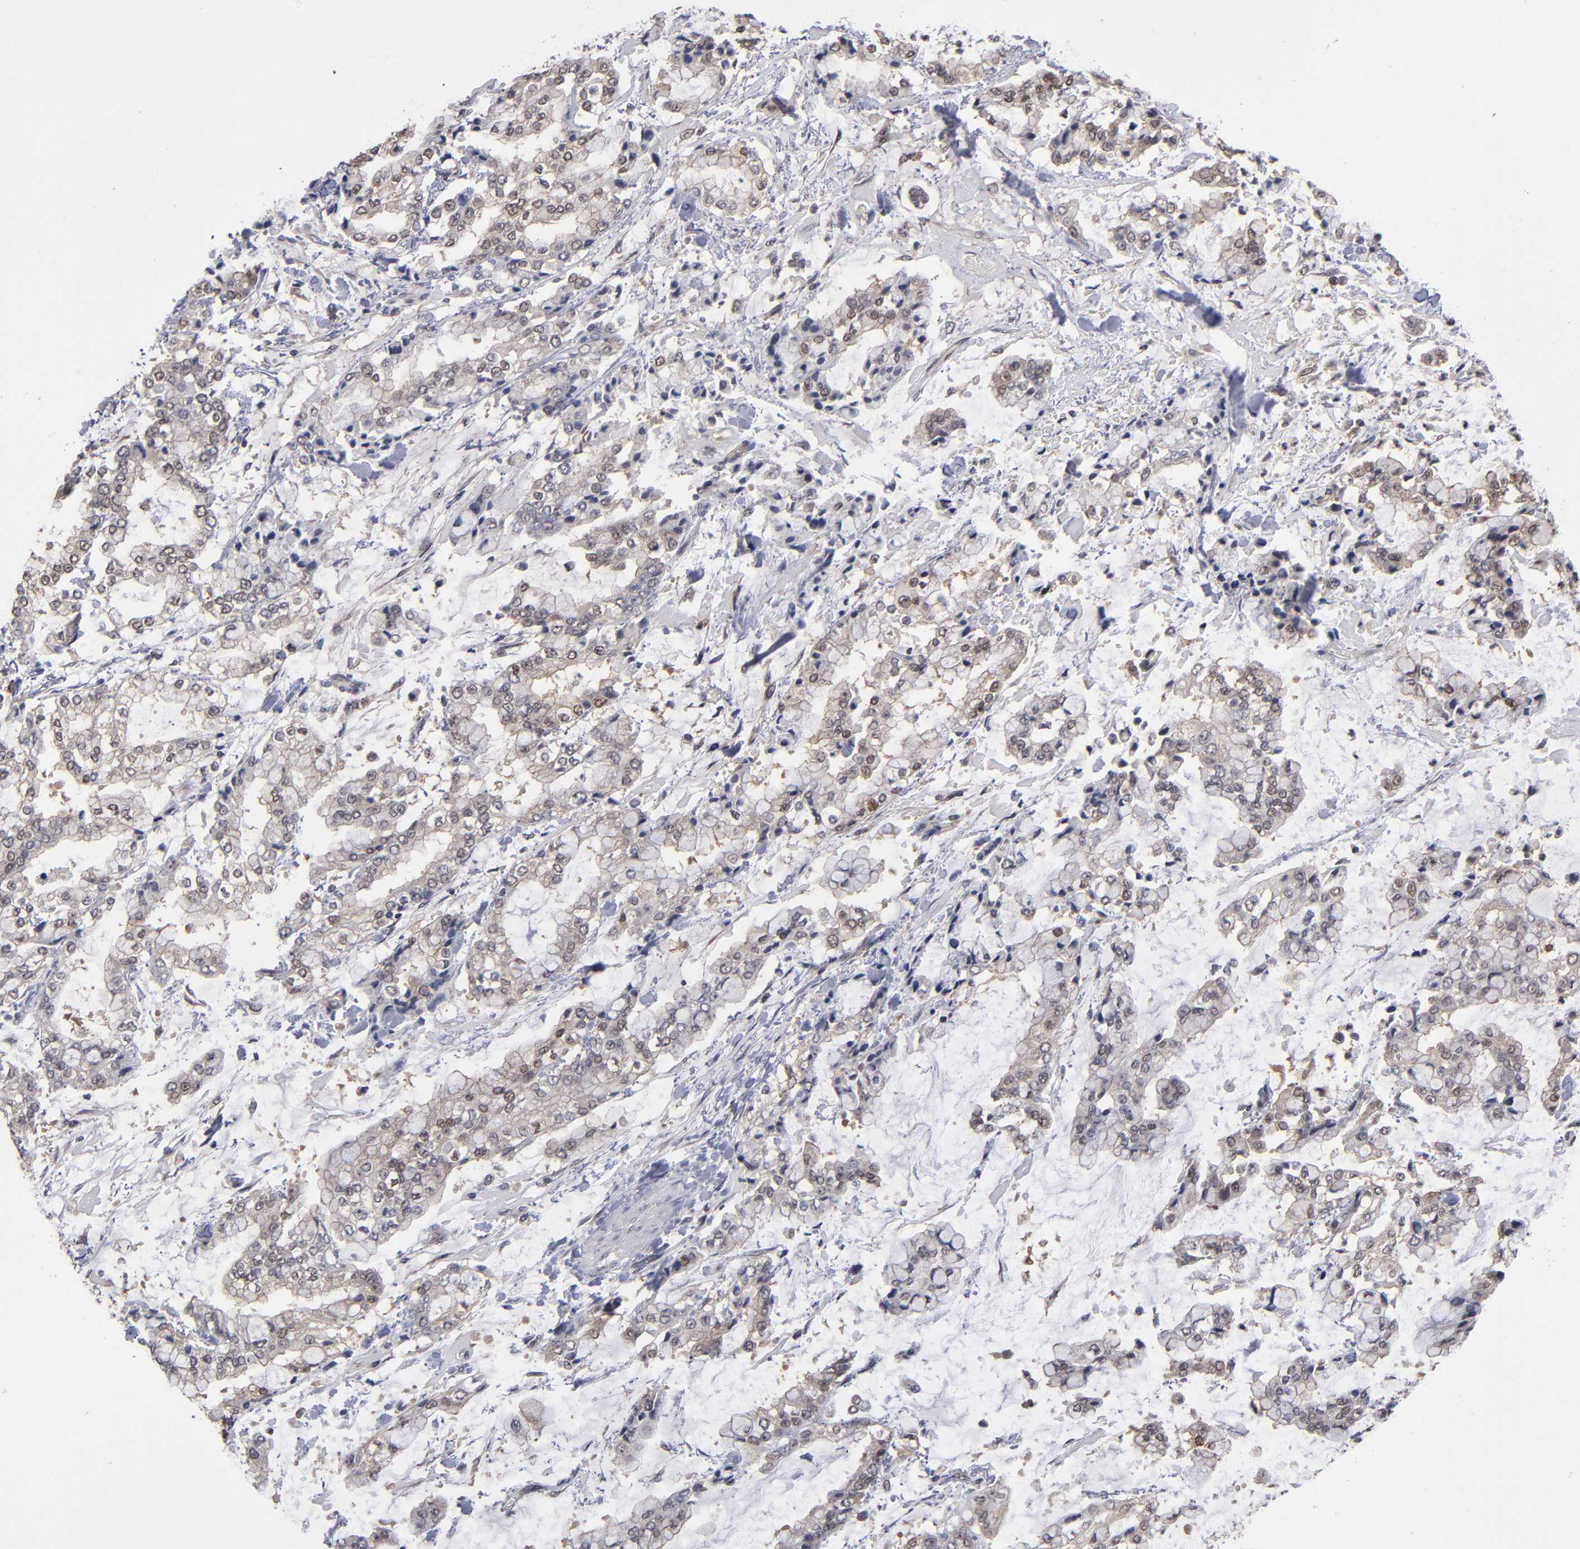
{"staining": {"intensity": "weak", "quantity": "25%-75%", "location": "cytoplasmic/membranous"}, "tissue": "stomach cancer", "cell_type": "Tumor cells", "image_type": "cancer", "snomed": [{"axis": "morphology", "description": "Normal tissue, NOS"}, {"axis": "morphology", "description": "Adenocarcinoma, NOS"}, {"axis": "topography", "description": "Stomach, upper"}, {"axis": "topography", "description": "Stomach"}], "caption": "Human adenocarcinoma (stomach) stained with a protein marker demonstrates weak staining in tumor cells.", "gene": "ALG13", "patient": {"sex": "male", "age": 76}}